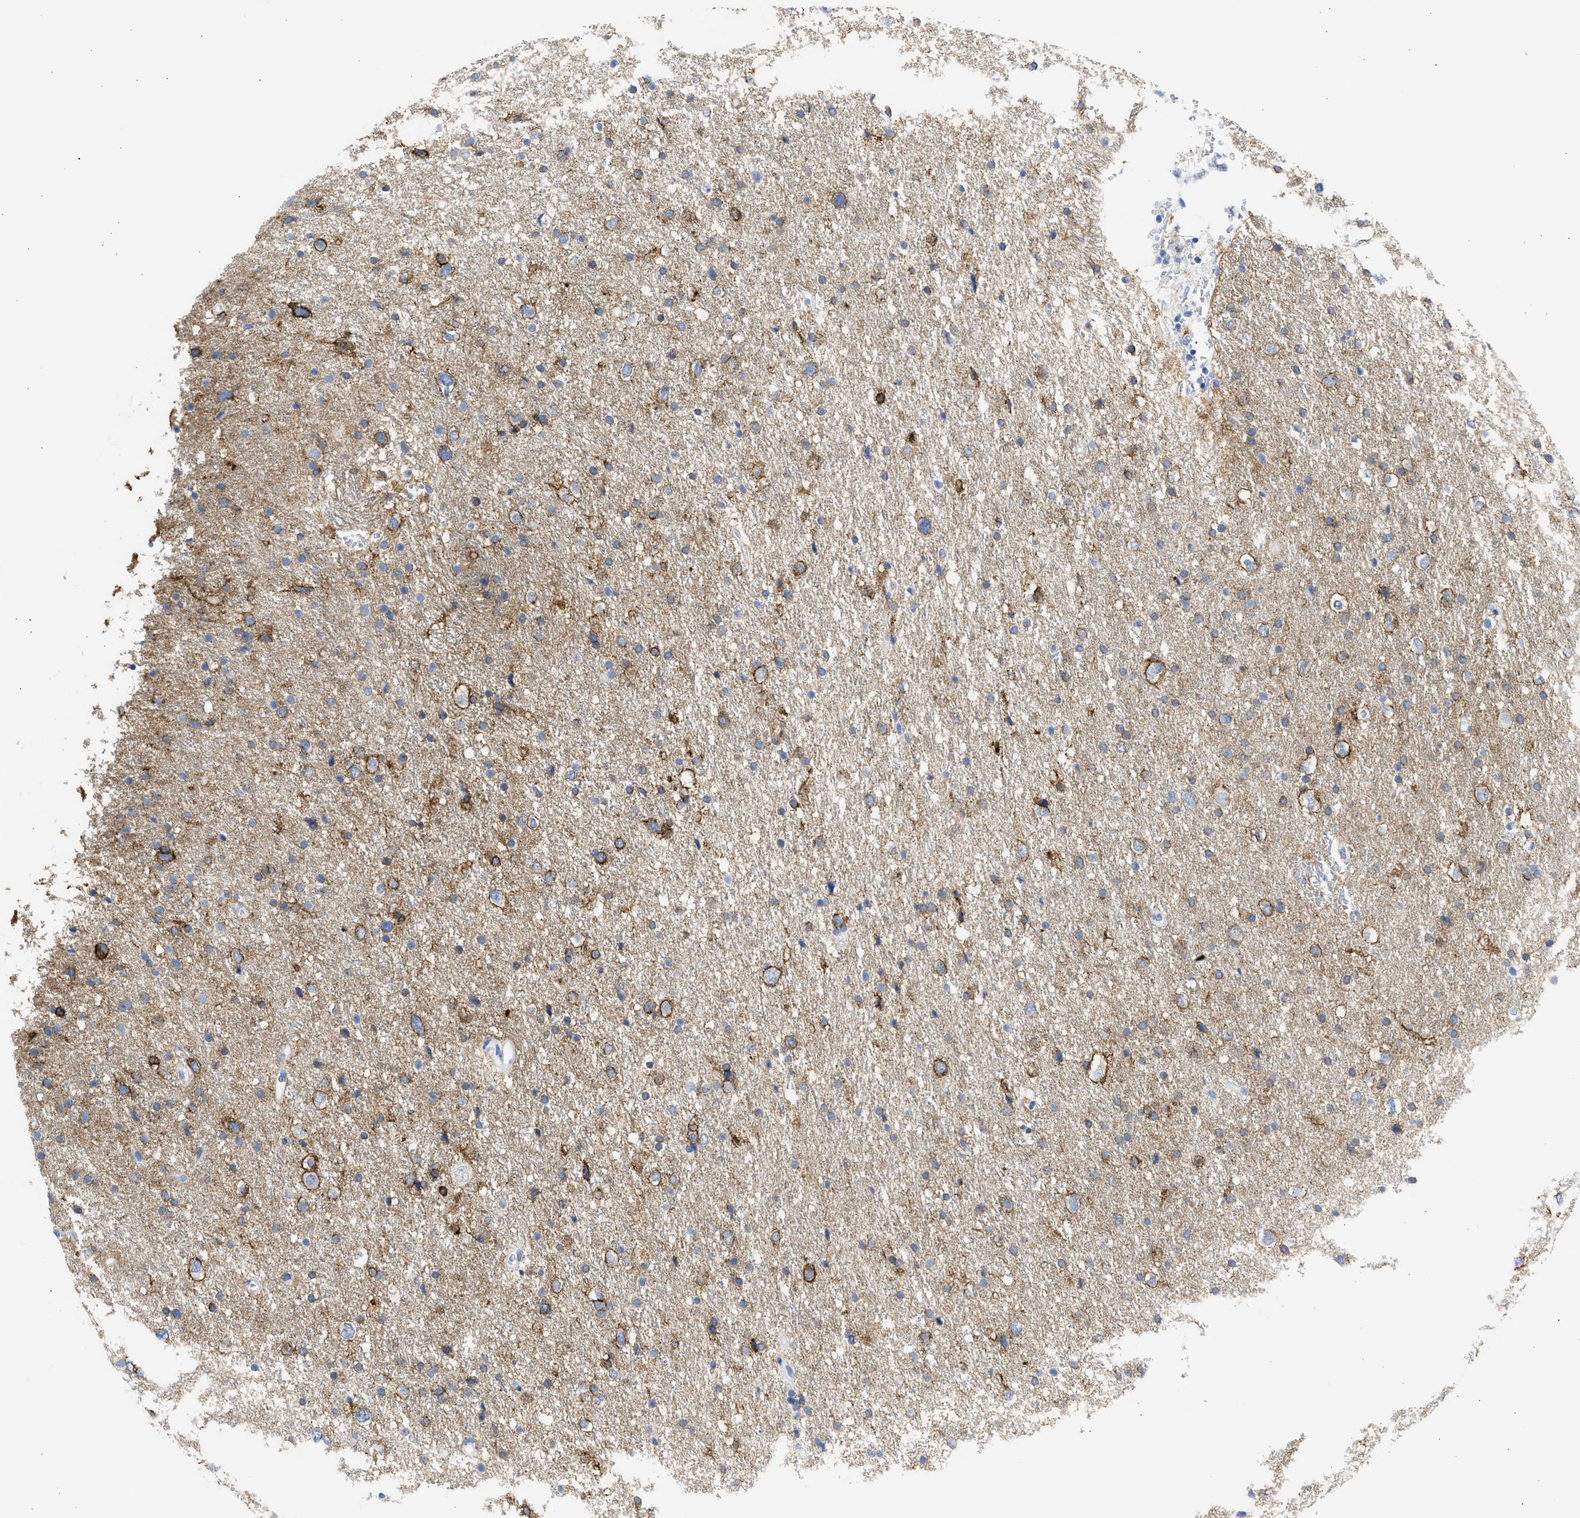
{"staining": {"intensity": "strong", "quantity": "25%-75%", "location": "cytoplasmic/membranous"}, "tissue": "glioma", "cell_type": "Tumor cells", "image_type": "cancer", "snomed": [{"axis": "morphology", "description": "Glioma, malignant, Low grade"}, {"axis": "topography", "description": "Brain"}], "caption": "Low-grade glioma (malignant) stained with immunohistochemistry (IHC) displays strong cytoplasmic/membranous positivity in approximately 25%-75% of tumor cells.", "gene": "NCAM1", "patient": {"sex": "female", "age": 37}}